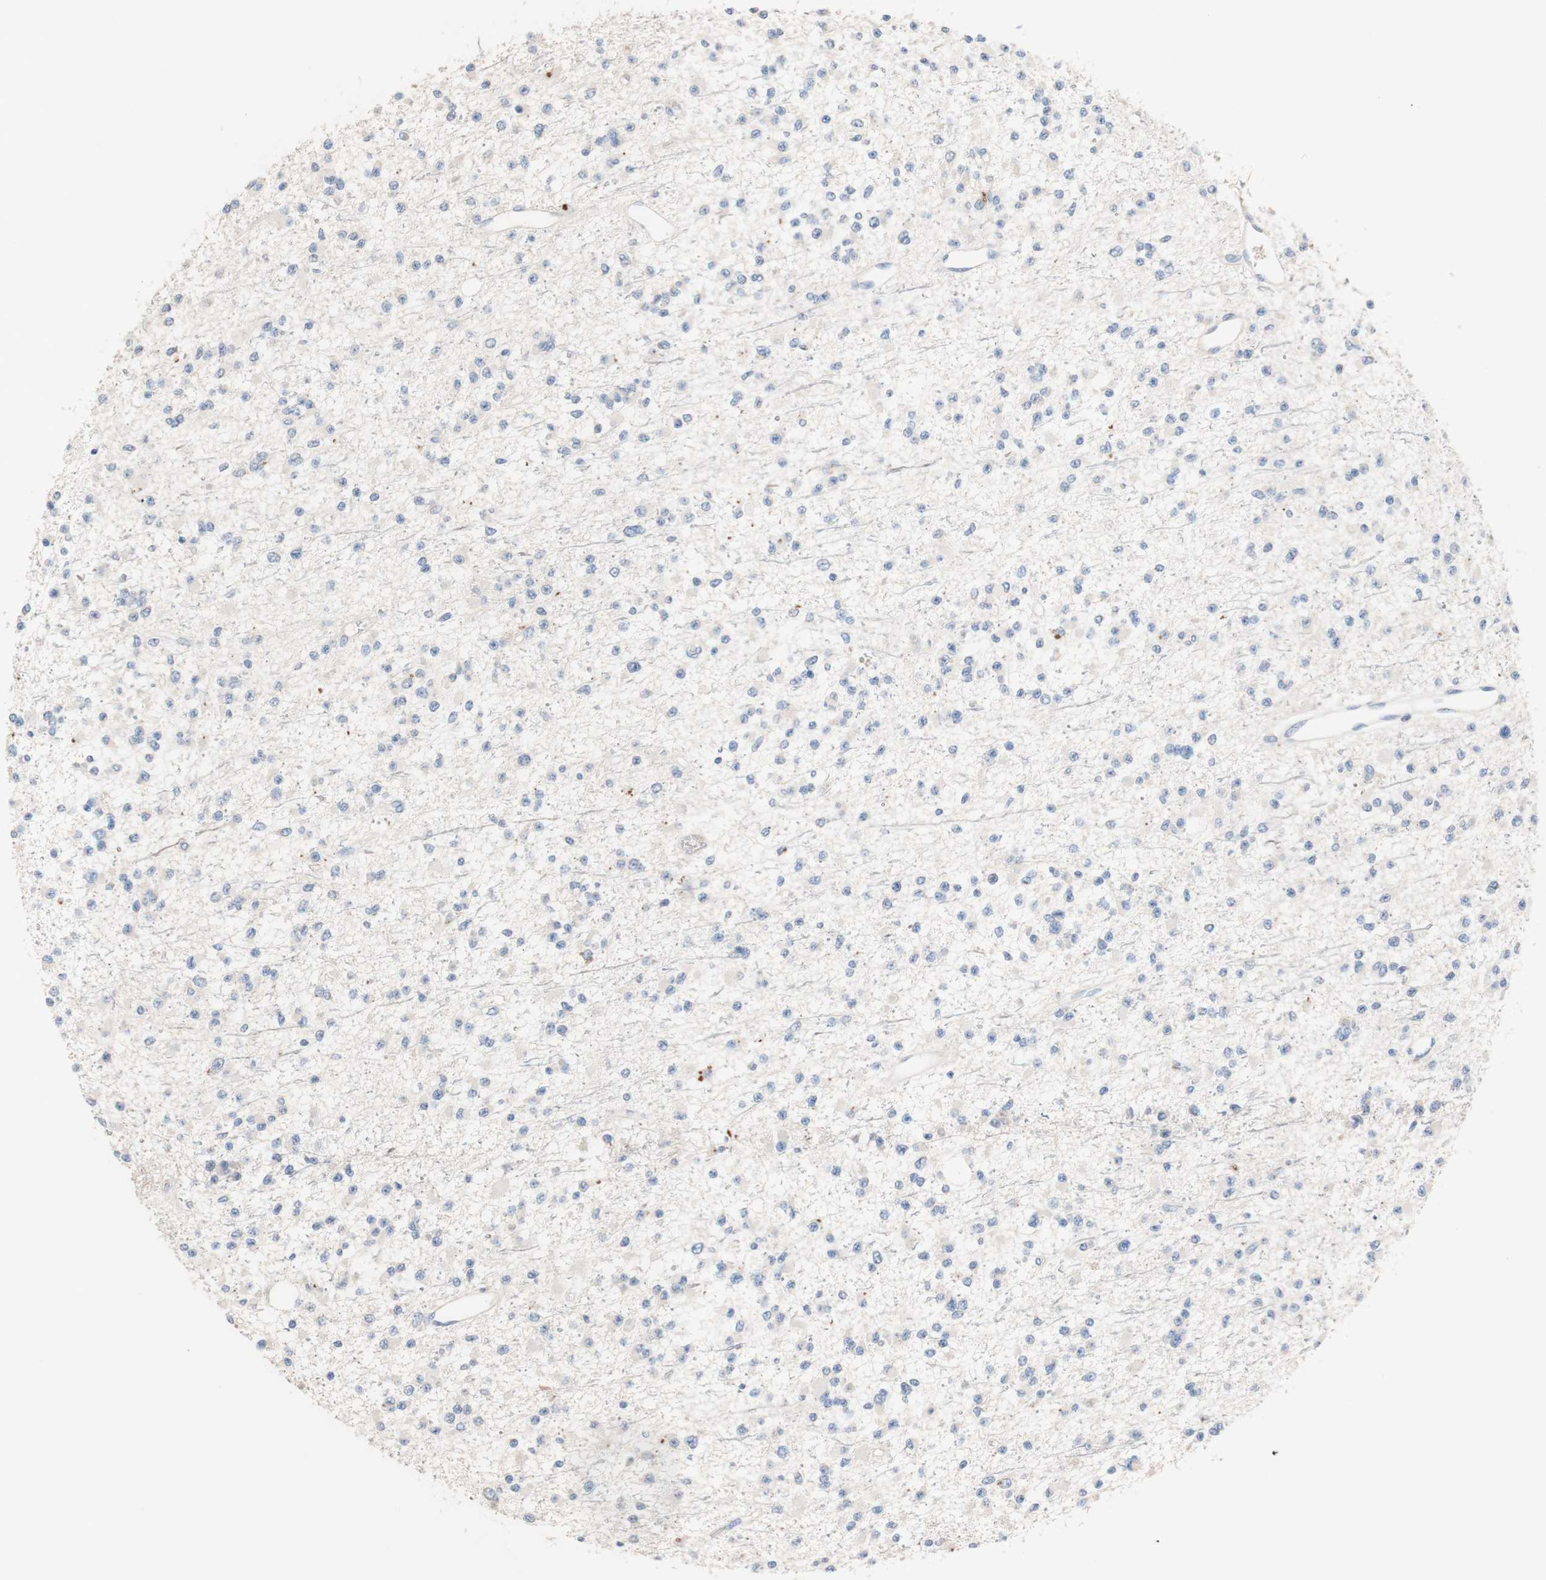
{"staining": {"intensity": "negative", "quantity": "none", "location": "none"}, "tissue": "glioma", "cell_type": "Tumor cells", "image_type": "cancer", "snomed": [{"axis": "morphology", "description": "Glioma, malignant, Low grade"}, {"axis": "topography", "description": "Brain"}], "caption": "A high-resolution photomicrograph shows IHC staining of glioma, which reveals no significant expression in tumor cells.", "gene": "CDON", "patient": {"sex": "female", "age": 22}}